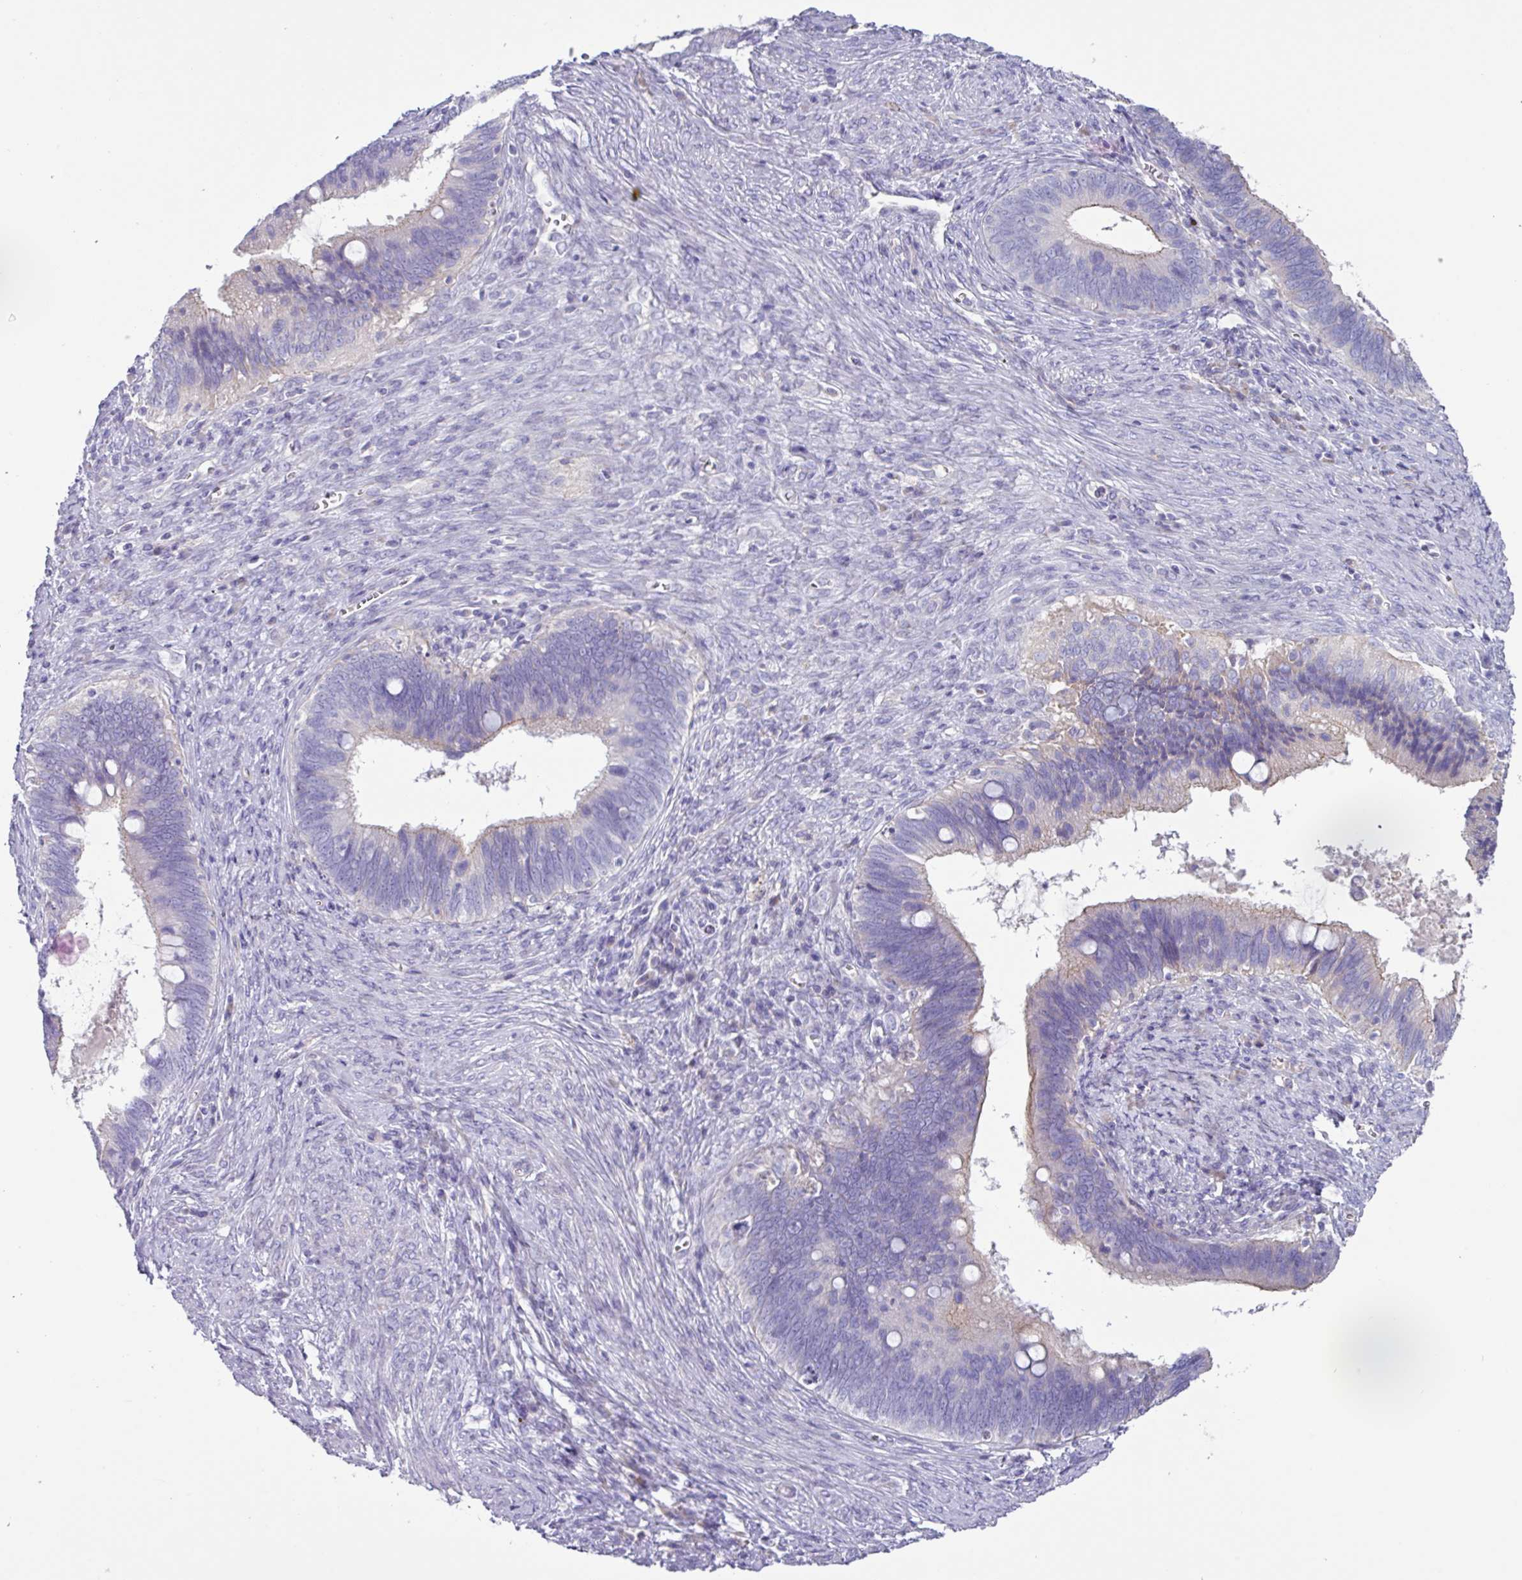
{"staining": {"intensity": "negative", "quantity": "none", "location": "none"}, "tissue": "cervical cancer", "cell_type": "Tumor cells", "image_type": "cancer", "snomed": [{"axis": "morphology", "description": "Adenocarcinoma, NOS"}, {"axis": "topography", "description": "Cervix"}], "caption": "DAB immunohistochemical staining of human cervical adenocarcinoma displays no significant positivity in tumor cells.", "gene": "RGS16", "patient": {"sex": "female", "age": 42}}